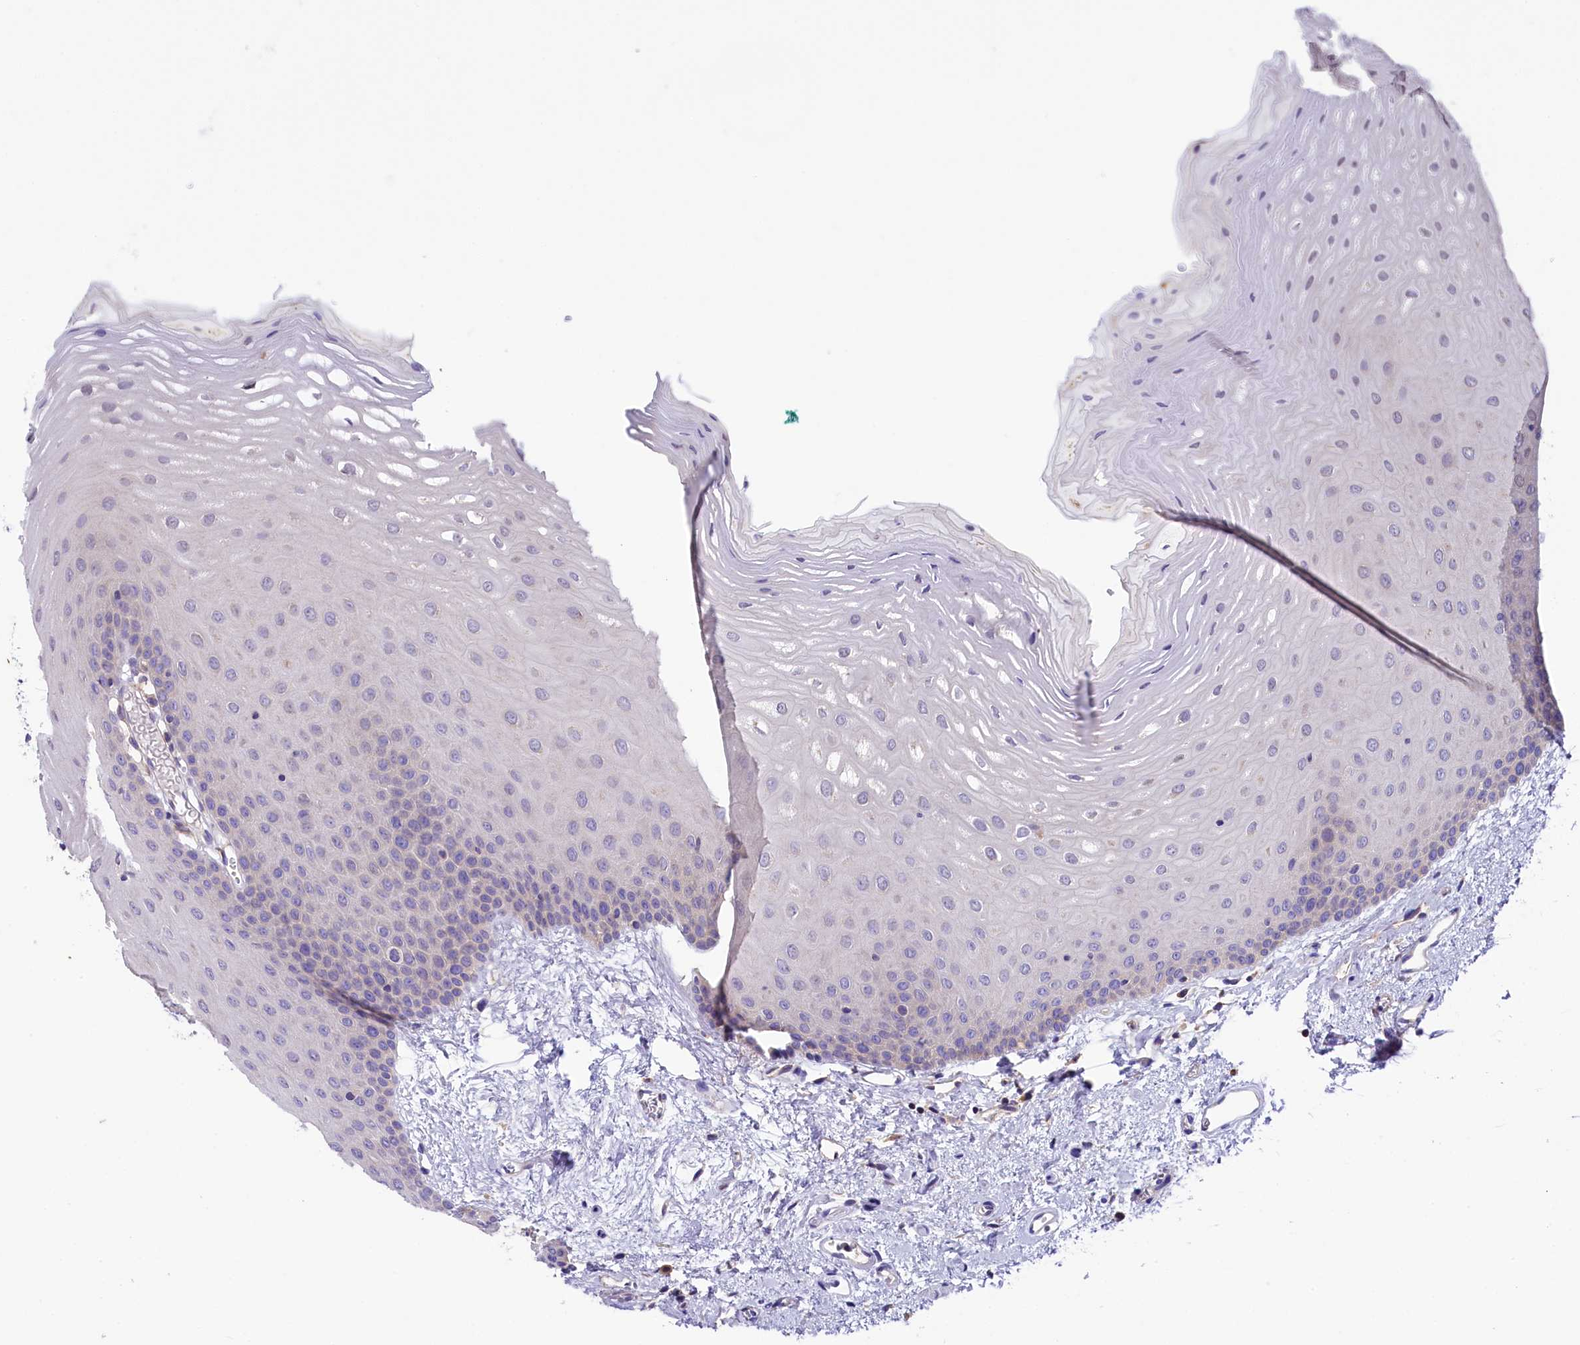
{"staining": {"intensity": "weak", "quantity": "<25%", "location": "cytoplasmic/membranous"}, "tissue": "oral mucosa", "cell_type": "Squamous epithelial cells", "image_type": "normal", "snomed": [{"axis": "morphology", "description": "Normal tissue, NOS"}, {"axis": "topography", "description": "Oral tissue"}], "caption": "The image shows no significant staining in squamous epithelial cells of oral mucosa.", "gene": "DNAJB9", "patient": {"sex": "female", "age": 70}}